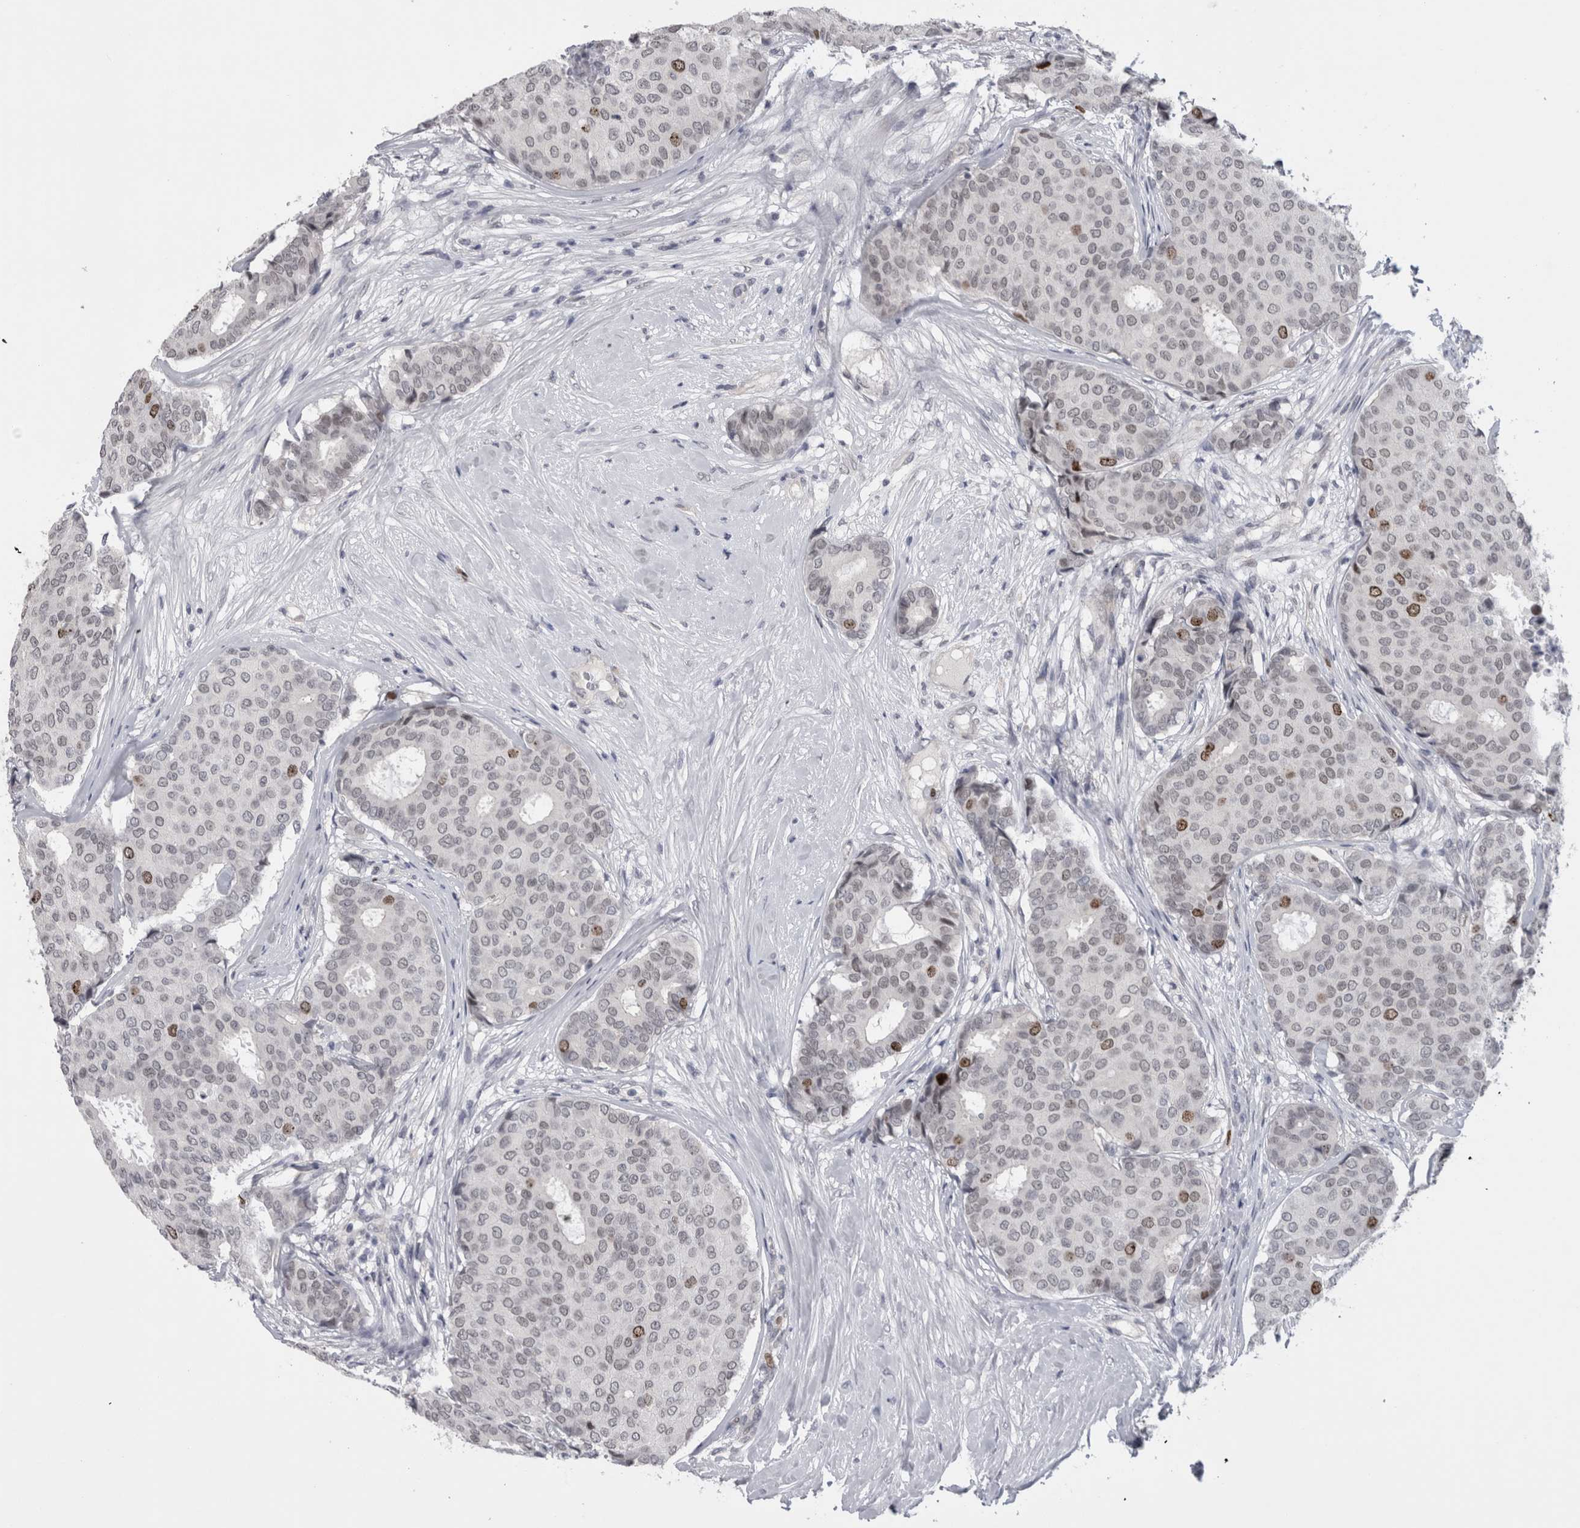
{"staining": {"intensity": "moderate", "quantity": "<25%", "location": "nuclear"}, "tissue": "breast cancer", "cell_type": "Tumor cells", "image_type": "cancer", "snomed": [{"axis": "morphology", "description": "Duct carcinoma"}, {"axis": "topography", "description": "Breast"}], "caption": "About <25% of tumor cells in breast cancer (intraductal carcinoma) show moderate nuclear protein positivity as visualized by brown immunohistochemical staining.", "gene": "KIF18B", "patient": {"sex": "female", "age": 75}}